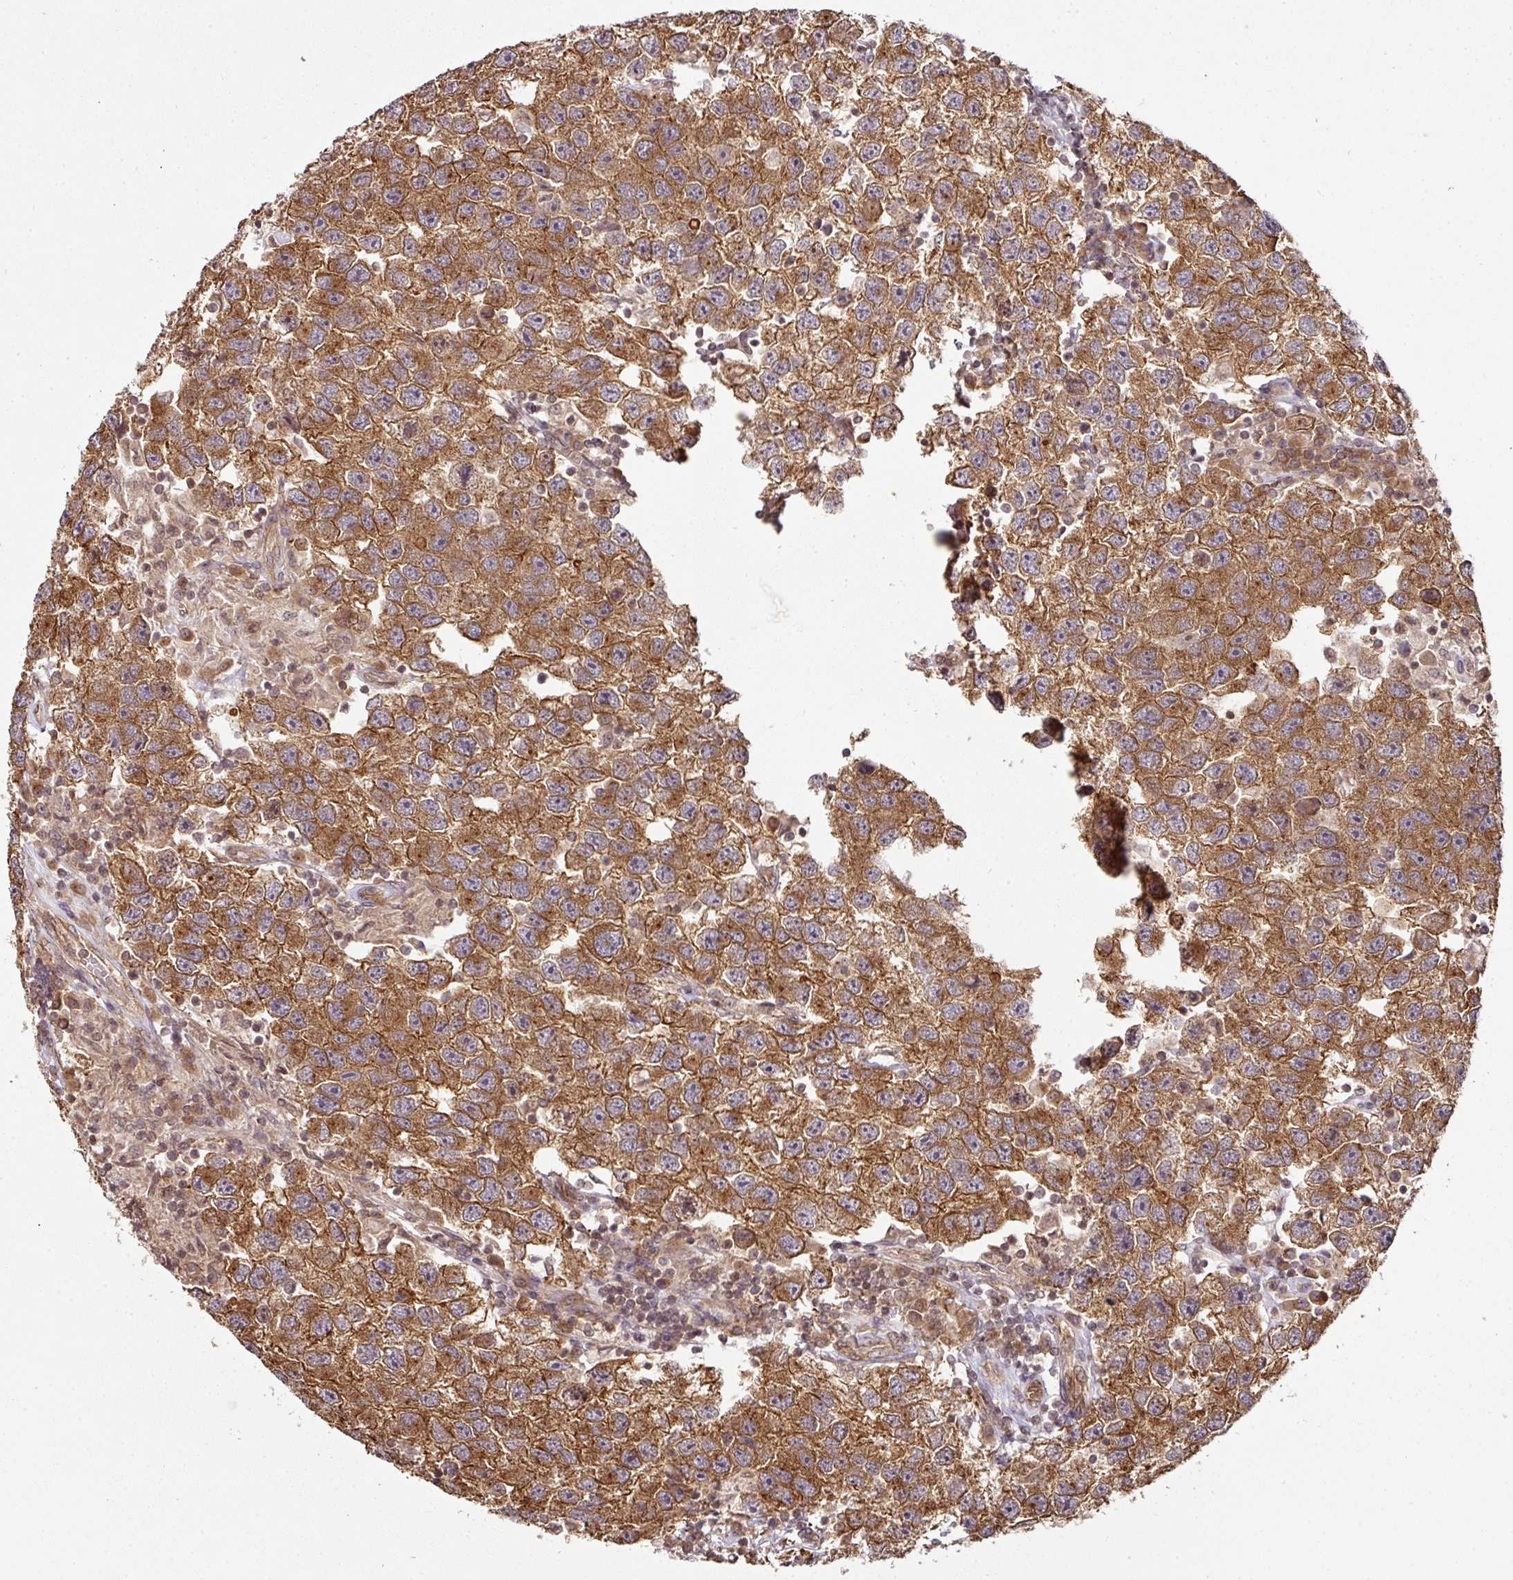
{"staining": {"intensity": "strong", "quantity": ">75%", "location": "cytoplasmic/membranous"}, "tissue": "testis cancer", "cell_type": "Tumor cells", "image_type": "cancer", "snomed": [{"axis": "morphology", "description": "Seminoma, NOS"}, {"axis": "topography", "description": "Testis"}], "caption": "Testis cancer stained with immunohistochemistry (IHC) shows strong cytoplasmic/membranous positivity in about >75% of tumor cells. The protein is shown in brown color, while the nuclei are stained blue.", "gene": "ANKRD18A", "patient": {"sex": "male", "age": 26}}